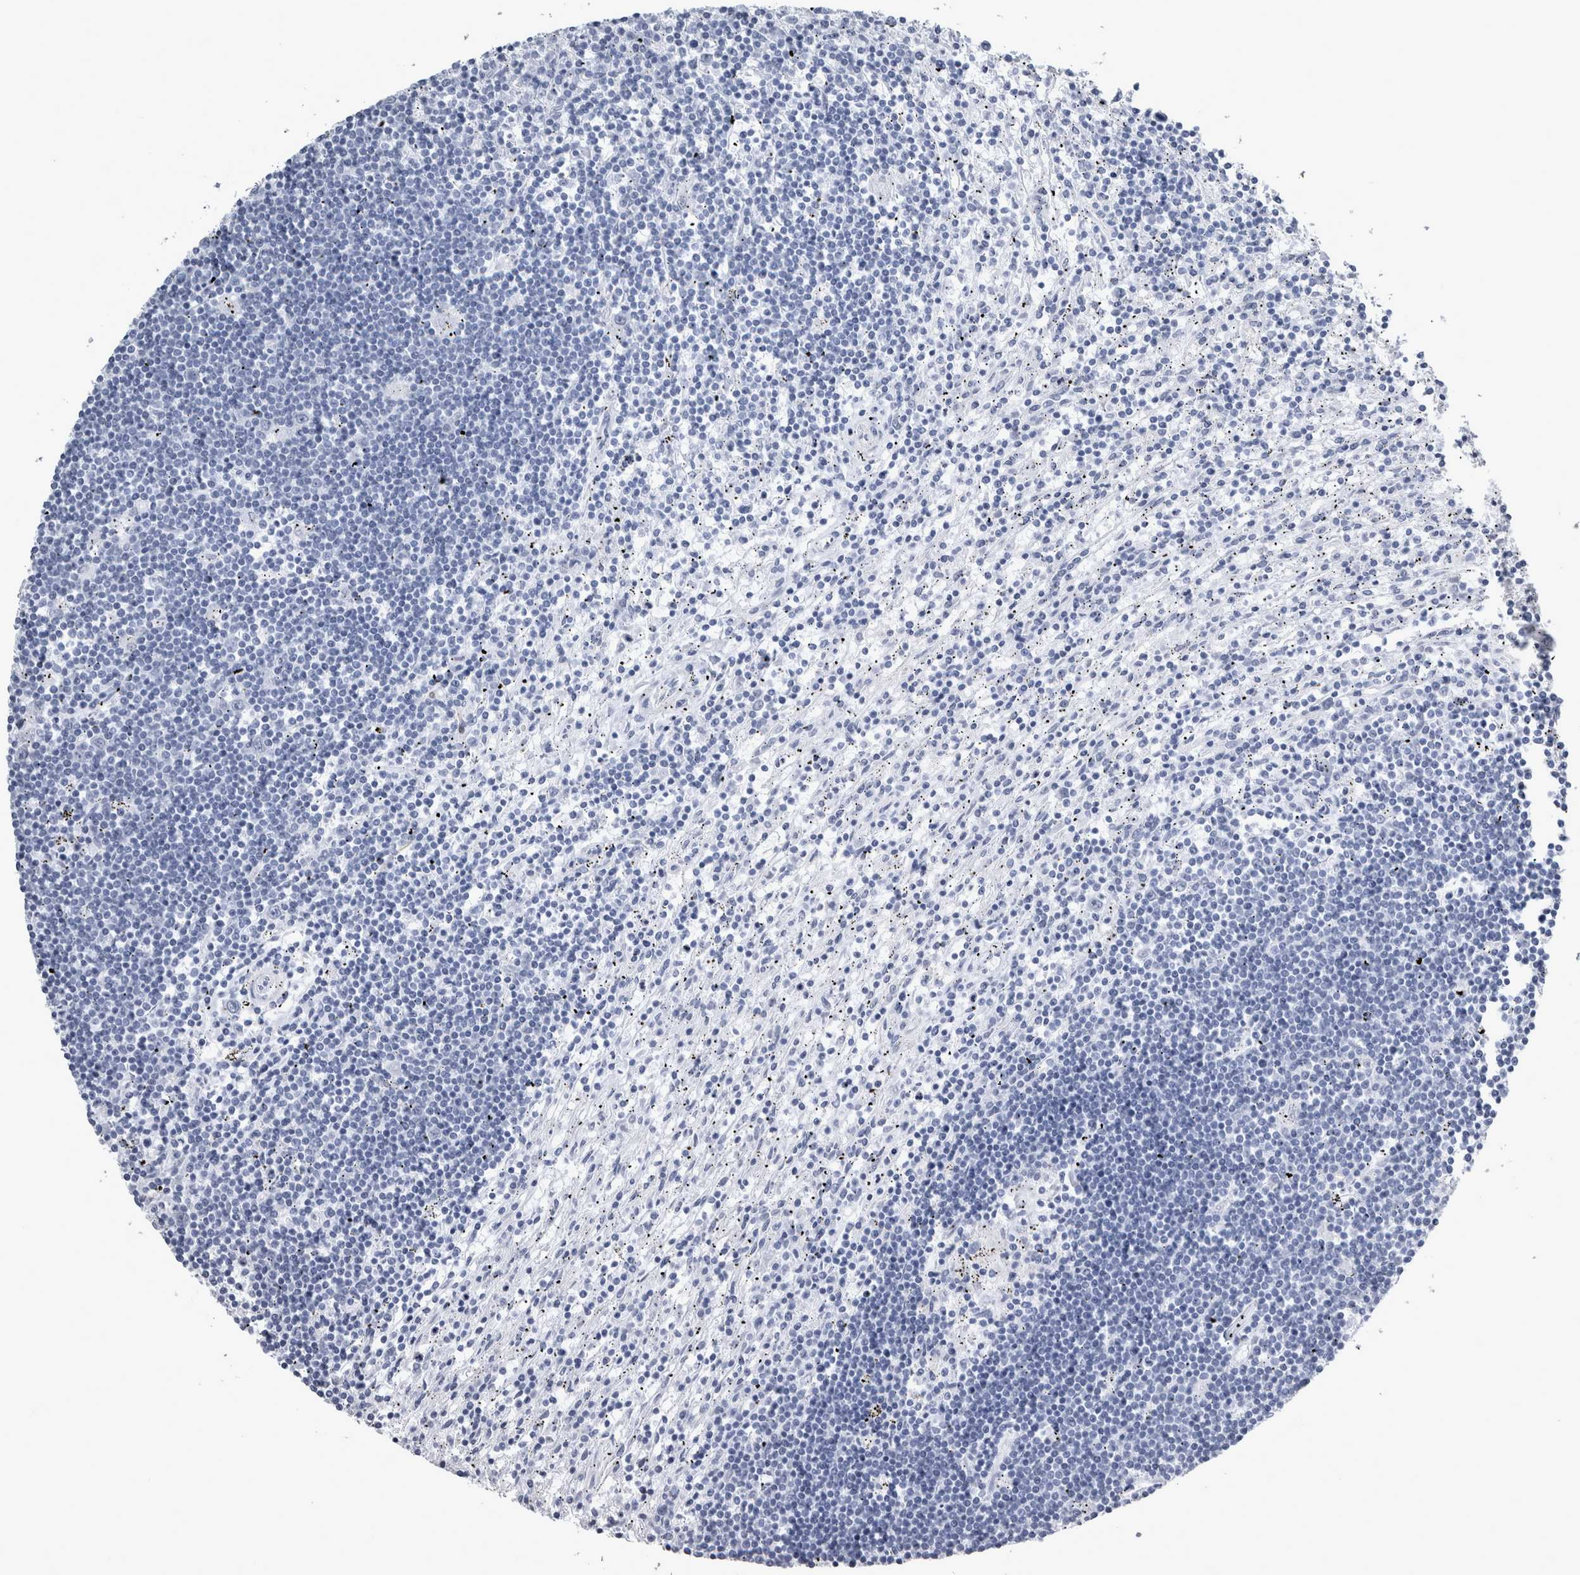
{"staining": {"intensity": "negative", "quantity": "none", "location": "none"}, "tissue": "lymphoma", "cell_type": "Tumor cells", "image_type": "cancer", "snomed": [{"axis": "morphology", "description": "Malignant lymphoma, non-Hodgkin's type, Low grade"}, {"axis": "topography", "description": "Spleen"}], "caption": "Human low-grade malignant lymphoma, non-Hodgkin's type stained for a protein using IHC reveals no staining in tumor cells.", "gene": "VWDE", "patient": {"sex": "male", "age": 76}}